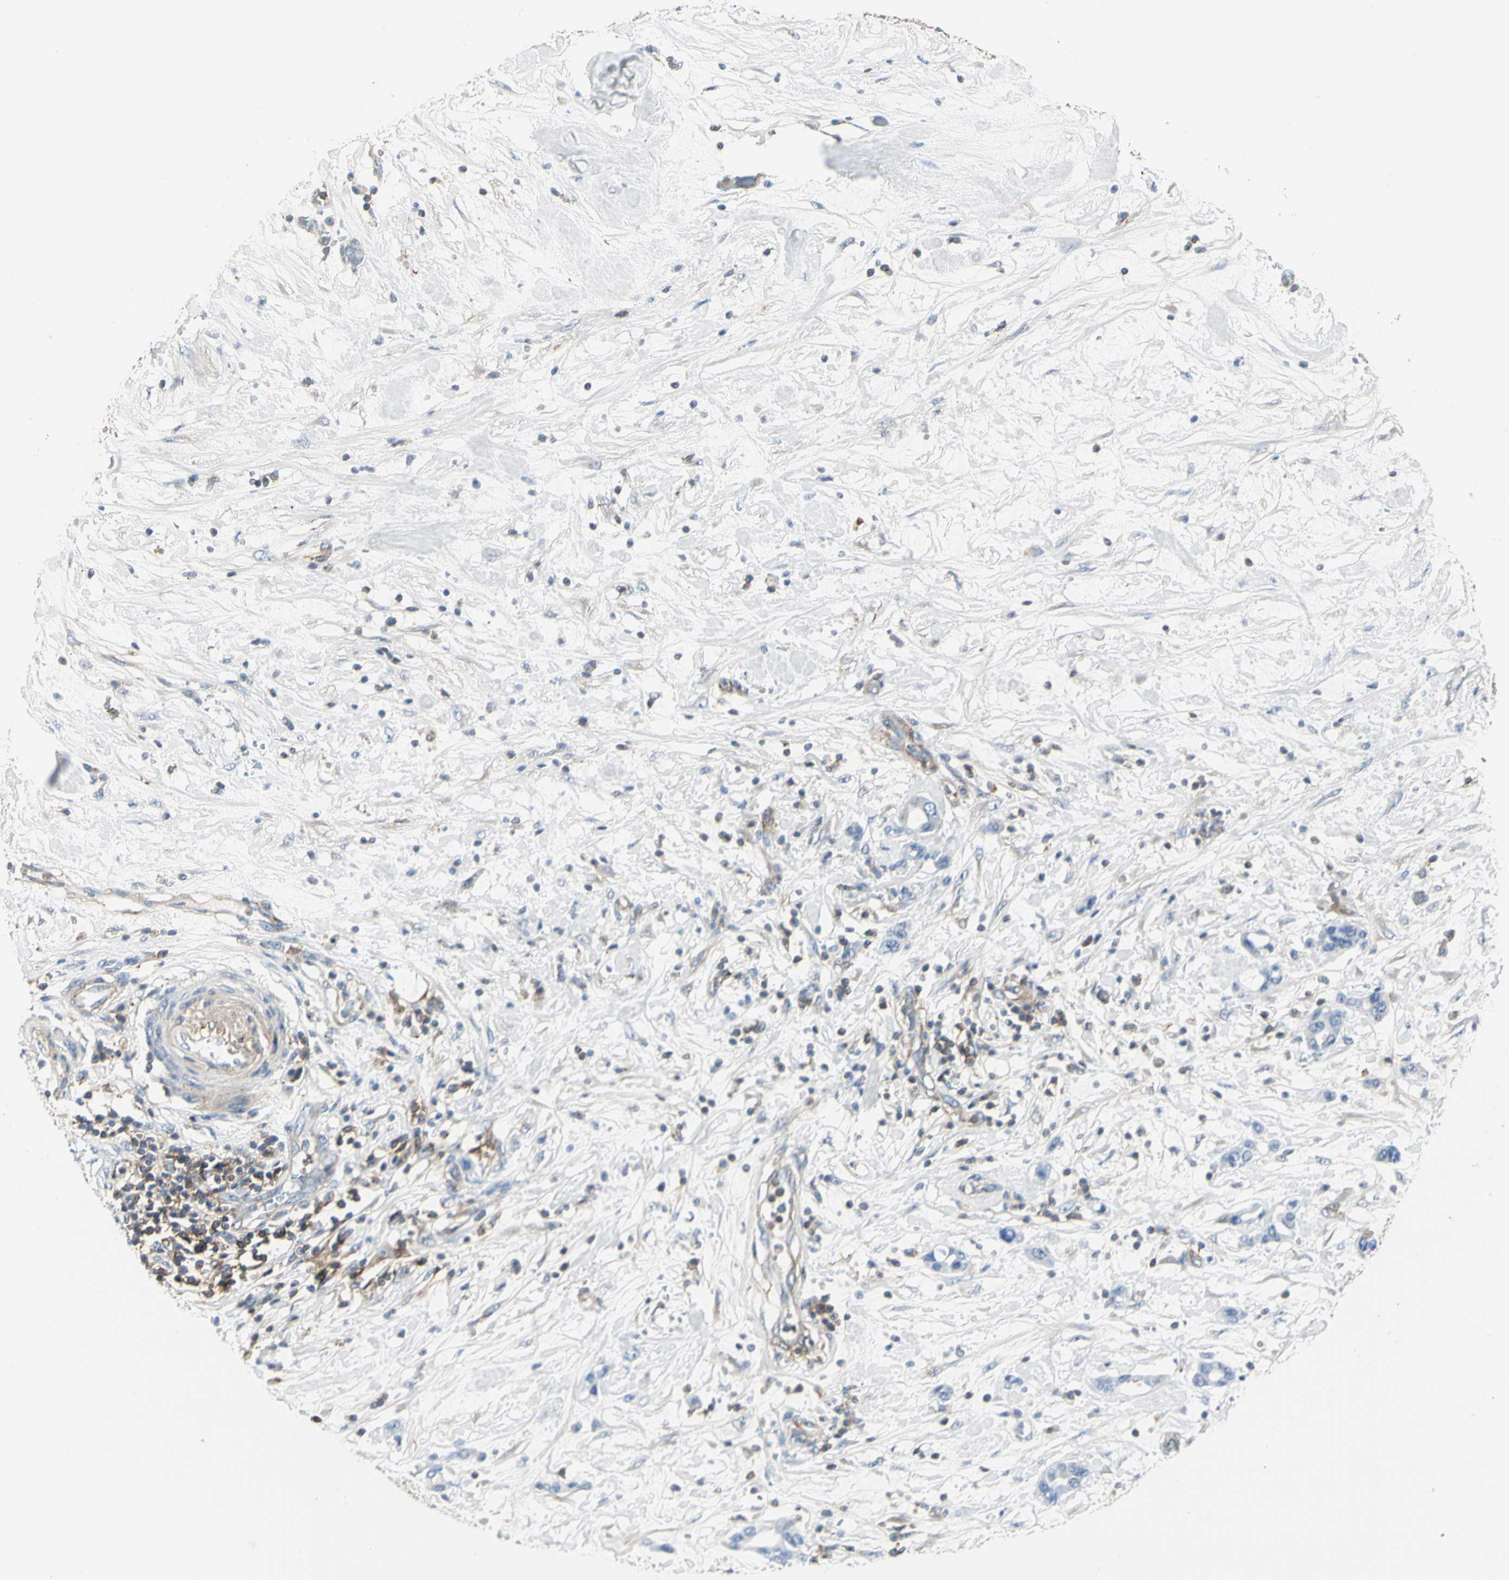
{"staining": {"intensity": "negative", "quantity": "none", "location": "none"}, "tissue": "pancreatic cancer", "cell_type": "Tumor cells", "image_type": "cancer", "snomed": [{"axis": "morphology", "description": "Adenocarcinoma, NOS"}, {"axis": "topography", "description": "Pancreas"}], "caption": "IHC histopathology image of human pancreatic adenocarcinoma stained for a protein (brown), which shows no staining in tumor cells.", "gene": "CLEC2B", "patient": {"sex": "female", "age": 57}}